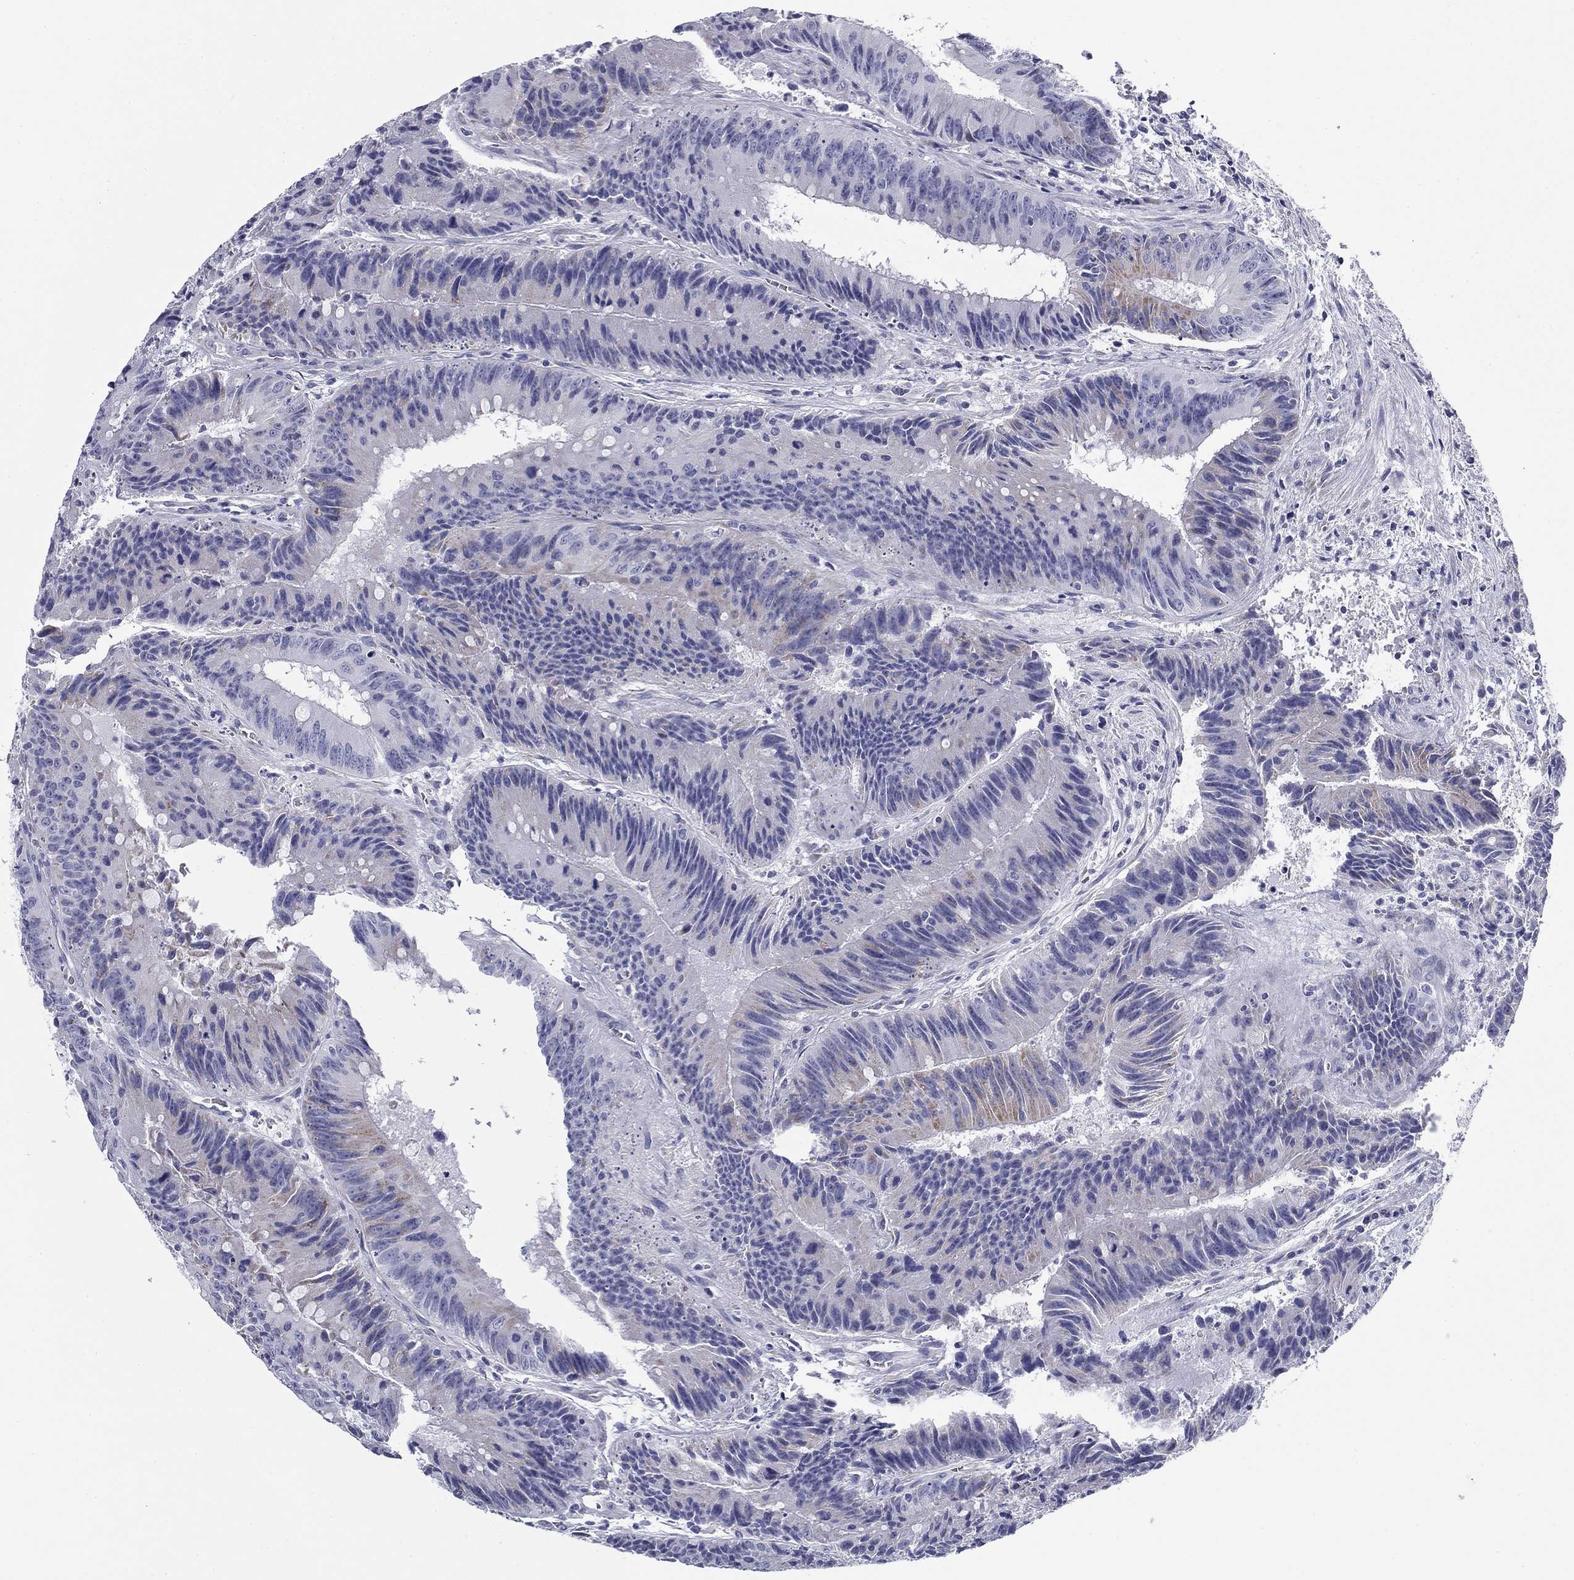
{"staining": {"intensity": "negative", "quantity": "none", "location": "none"}, "tissue": "colorectal cancer", "cell_type": "Tumor cells", "image_type": "cancer", "snomed": [{"axis": "morphology", "description": "Adenocarcinoma, NOS"}, {"axis": "topography", "description": "Rectum"}], "caption": "This is an IHC photomicrograph of human colorectal cancer (adenocarcinoma). There is no positivity in tumor cells.", "gene": "ZP2", "patient": {"sex": "female", "age": 72}}